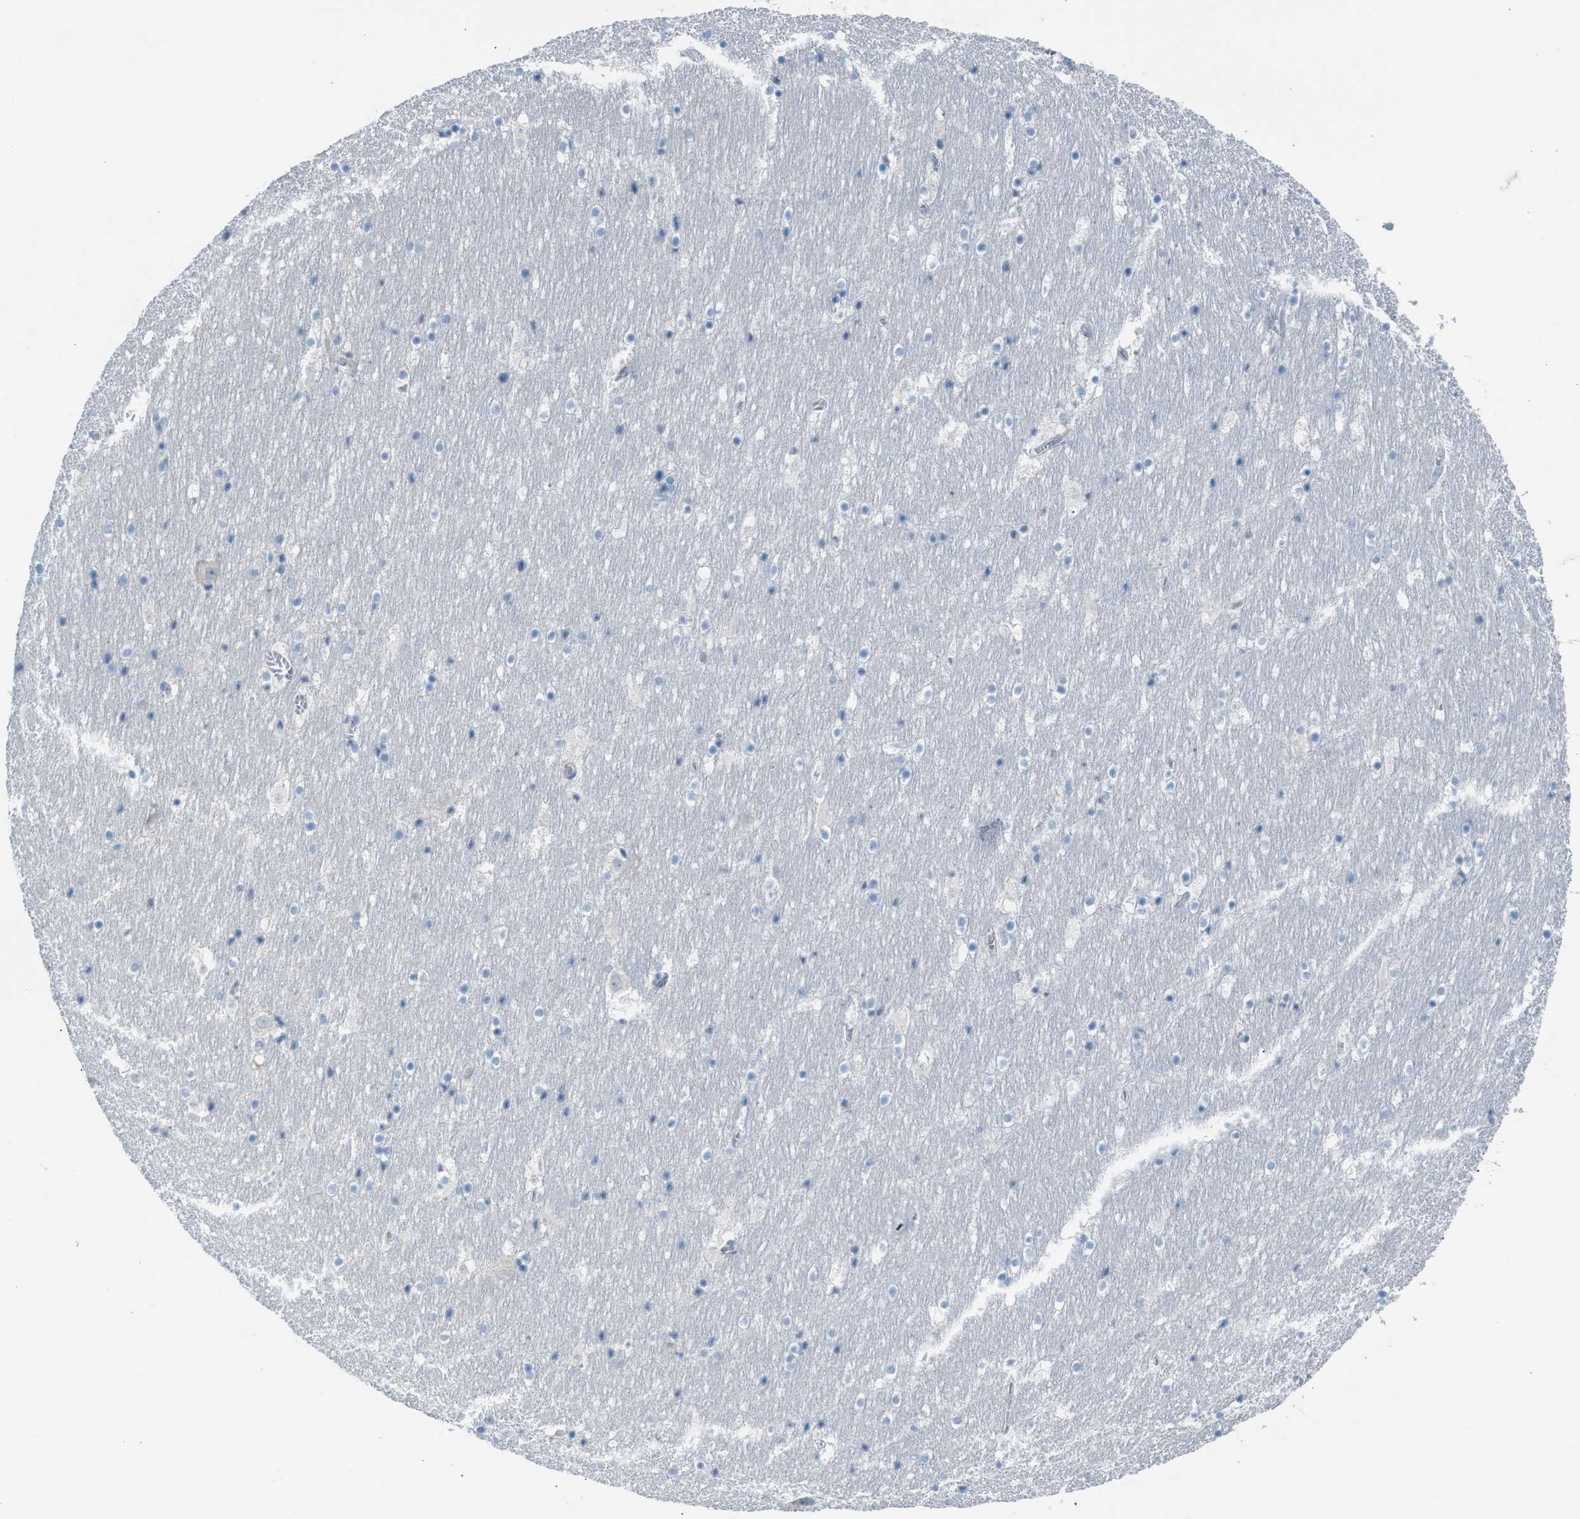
{"staining": {"intensity": "negative", "quantity": "none", "location": "none"}, "tissue": "hippocampus", "cell_type": "Glial cells", "image_type": "normal", "snomed": [{"axis": "morphology", "description": "Normal tissue, NOS"}, {"axis": "topography", "description": "Hippocampus"}], "caption": "Protein analysis of normal hippocampus exhibits no significant expression in glial cells. (DAB IHC, high magnification).", "gene": "CFAP77", "patient": {"sex": "male", "age": 45}}